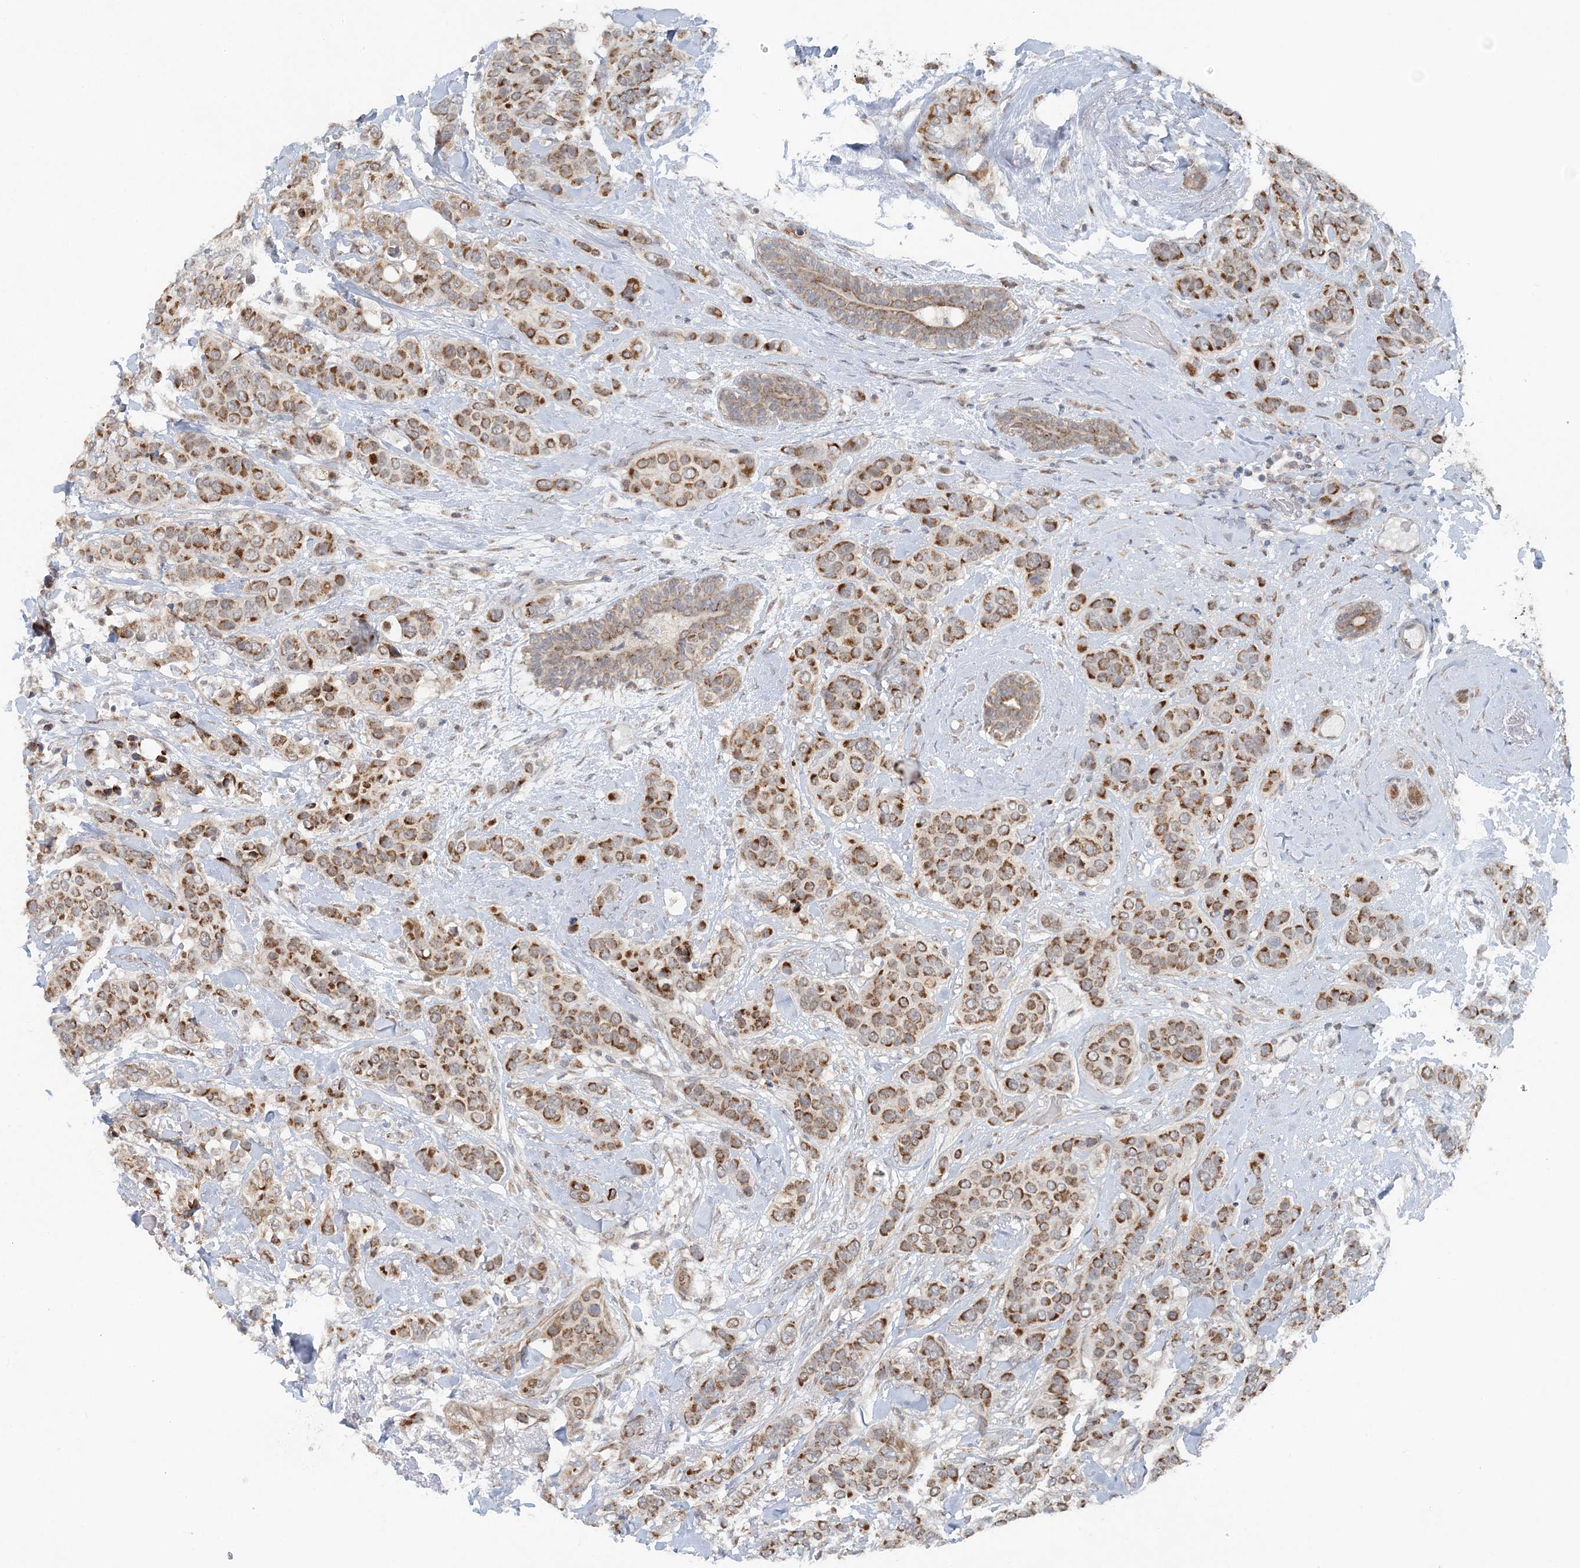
{"staining": {"intensity": "moderate", "quantity": ">75%", "location": "cytoplasmic/membranous"}, "tissue": "breast cancer", "cell_type": "Tumor cells", "image_type": "cancer", "snomed": [{"axis": "morphology", "description": "Lobular carcinoma"}, {"axis": "topography", "description": "Breast"}], "caption": "DAB immunohistochemical staining of human breast lobular carcinoma displays moderate cytoplasmic/membranous protein positivity in about >75% of tumor cells.", "gene": "RNF150", "patient": {"sex": "female", "age": 51}}